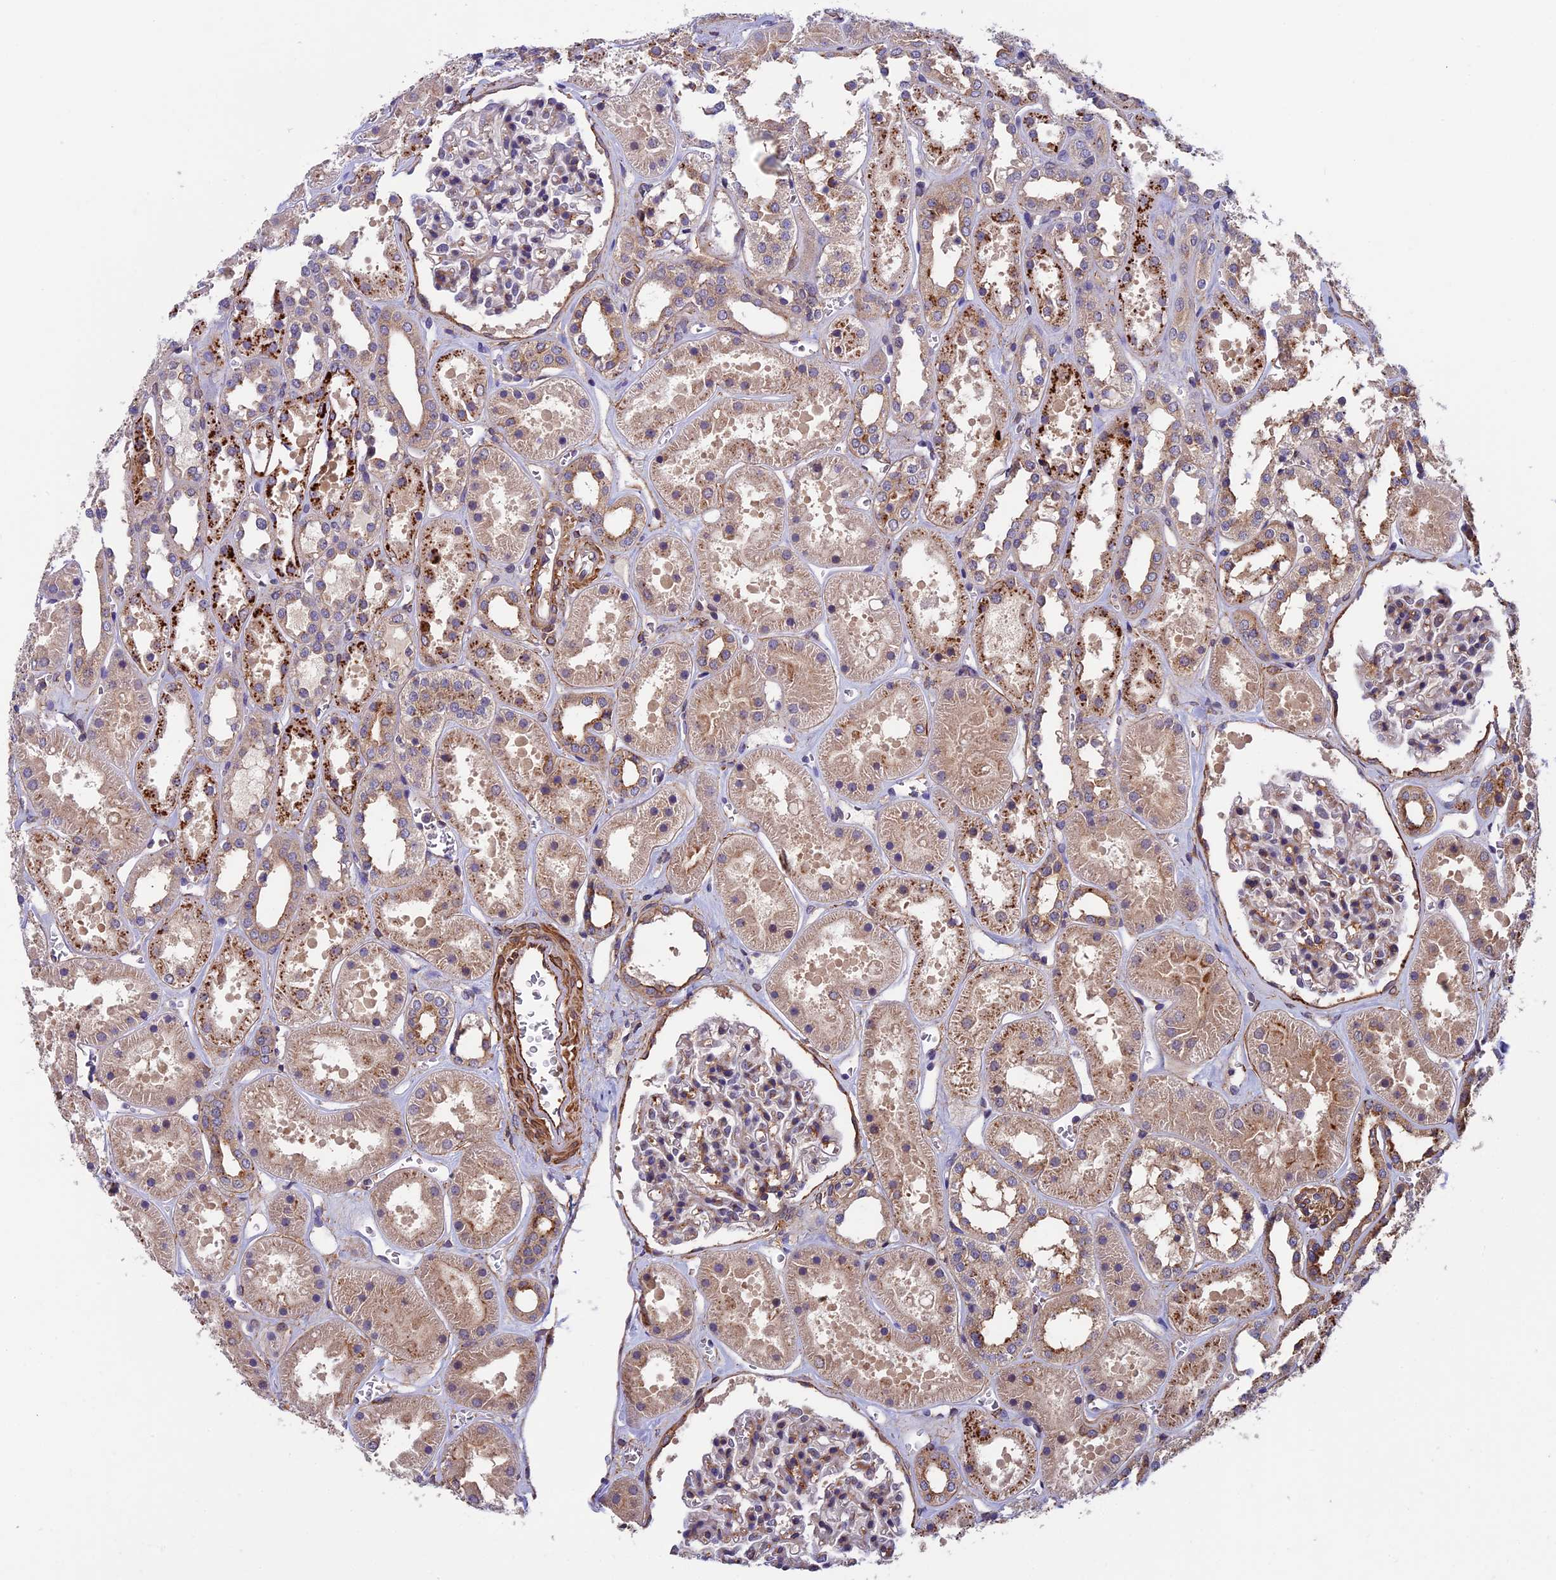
{"staining": {"intensity": "moderate", "quantity": "<25%", "location": "cytoplasmic/membranous"}, "tissue": "kidney", "cell_type": "Cells in glomeruli", "image_type": "normal", "snomed": [{"axis": "morphology", "description": "Normal tissue, NOS"}, {"axis": "topography", "description": "Kidney"}], "caption": "Protein staining by immunohistochemistry exhibits moderate cytoplasmic/membranous positivity in approximately <25% of cells in glomeruli in normal kidney. Nuclei are stained in blue.", "gene": "SLC9A5", "patient": {"sex": "female", "age": 41}}